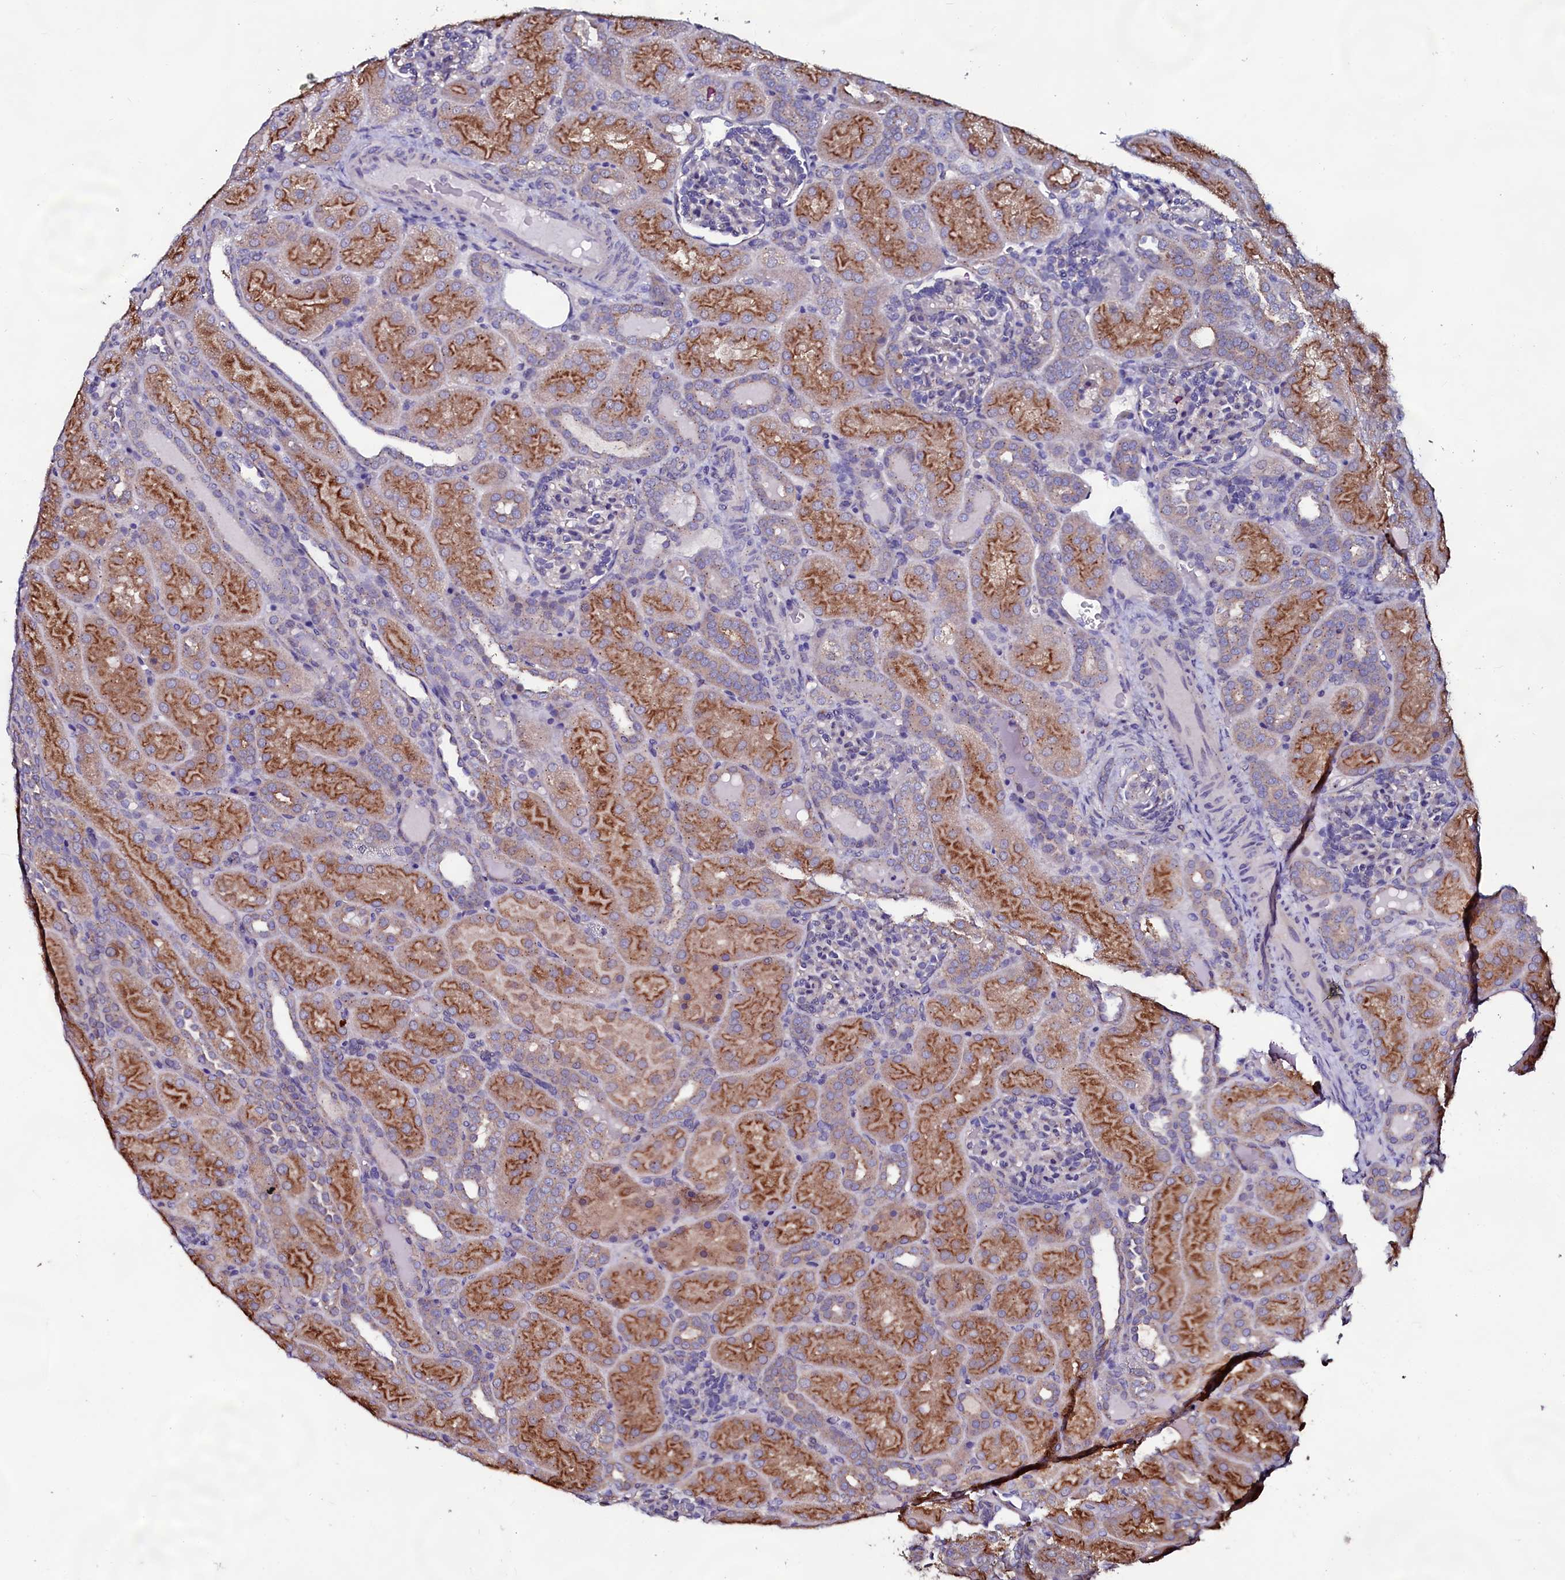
{"staining": {"intensity": "negative", "quantity": "none", "location": "none"}, "tissue": "kidney", "cell_type": "Cells in glomeruli", "image_type": "normal", "snomed": [{"axis": "morphology", "description": "Normal tissue, NOS"}, {"axis": "topography", "description": "Kidney"}], "caption": "Immunohistochemical staining of normal kidney displays no significant staining in cells in glomeruli. (DAB immunohistochemistry (IHC) with hematoxylin counter stain).", "gene": "USPL1", "patient": {"sex": "male", "age": 1}}